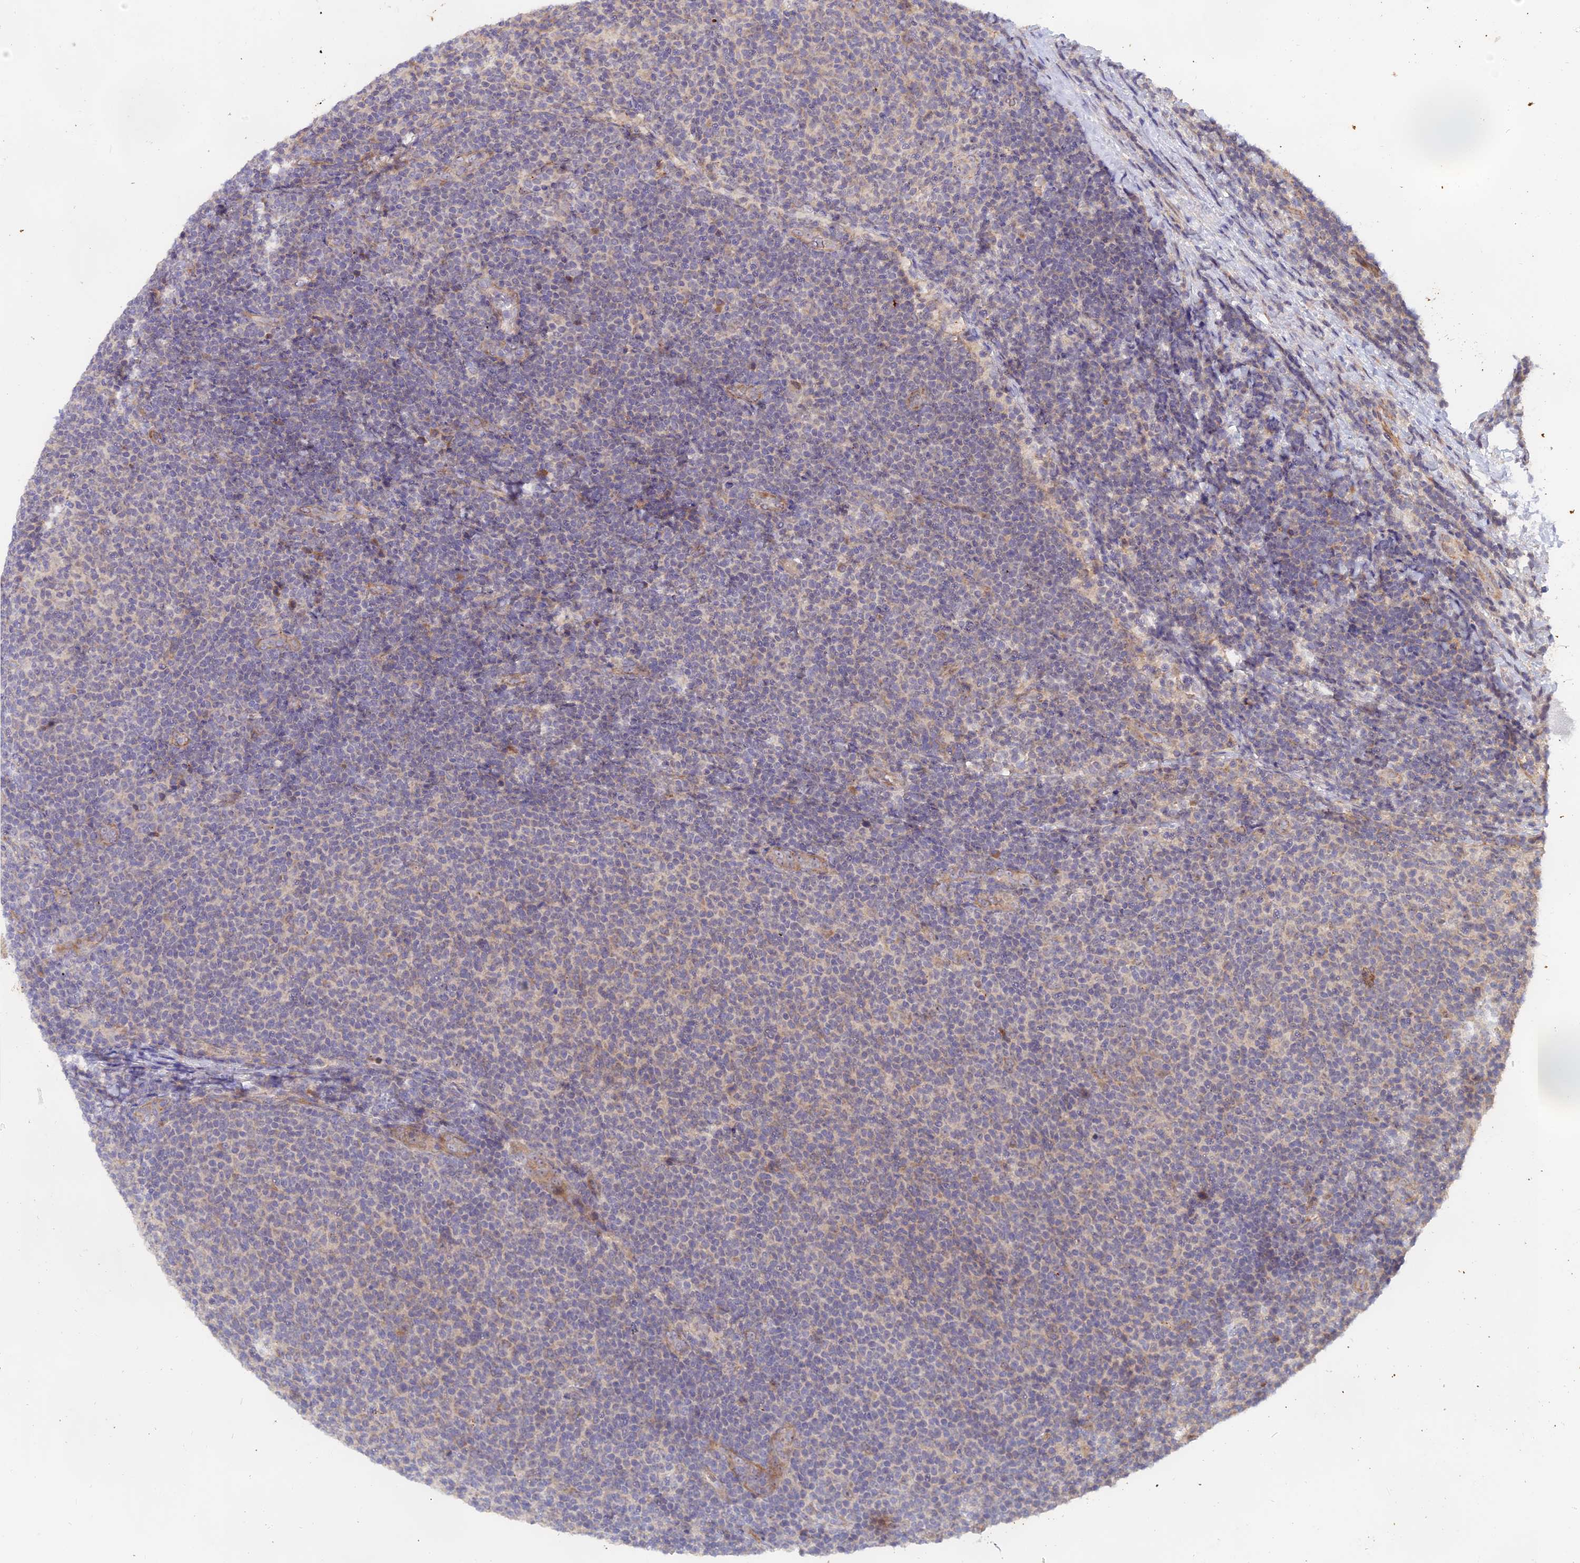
{"staining": {"intensity": "negative", "quantity": "none", "location": "none"}, "tissue": "lymphoma", "cell_type": "Tumor cells", "image_type": "cancer", "snomed": [{"axis": "morphology", "description": "Malignant lymphoma, non-Hodgkin's type, Low grade"}, {"axis": "topography", "description": "Lymph node"}], "caption": "Human low-grade malignant lymphoma, non-Hodgkin's type stained for a protein using immunohistochemistry exhibits no staining in tumor cells.", "gene": "TENT4B", "patient": {"sex": "male", "age": 66}}